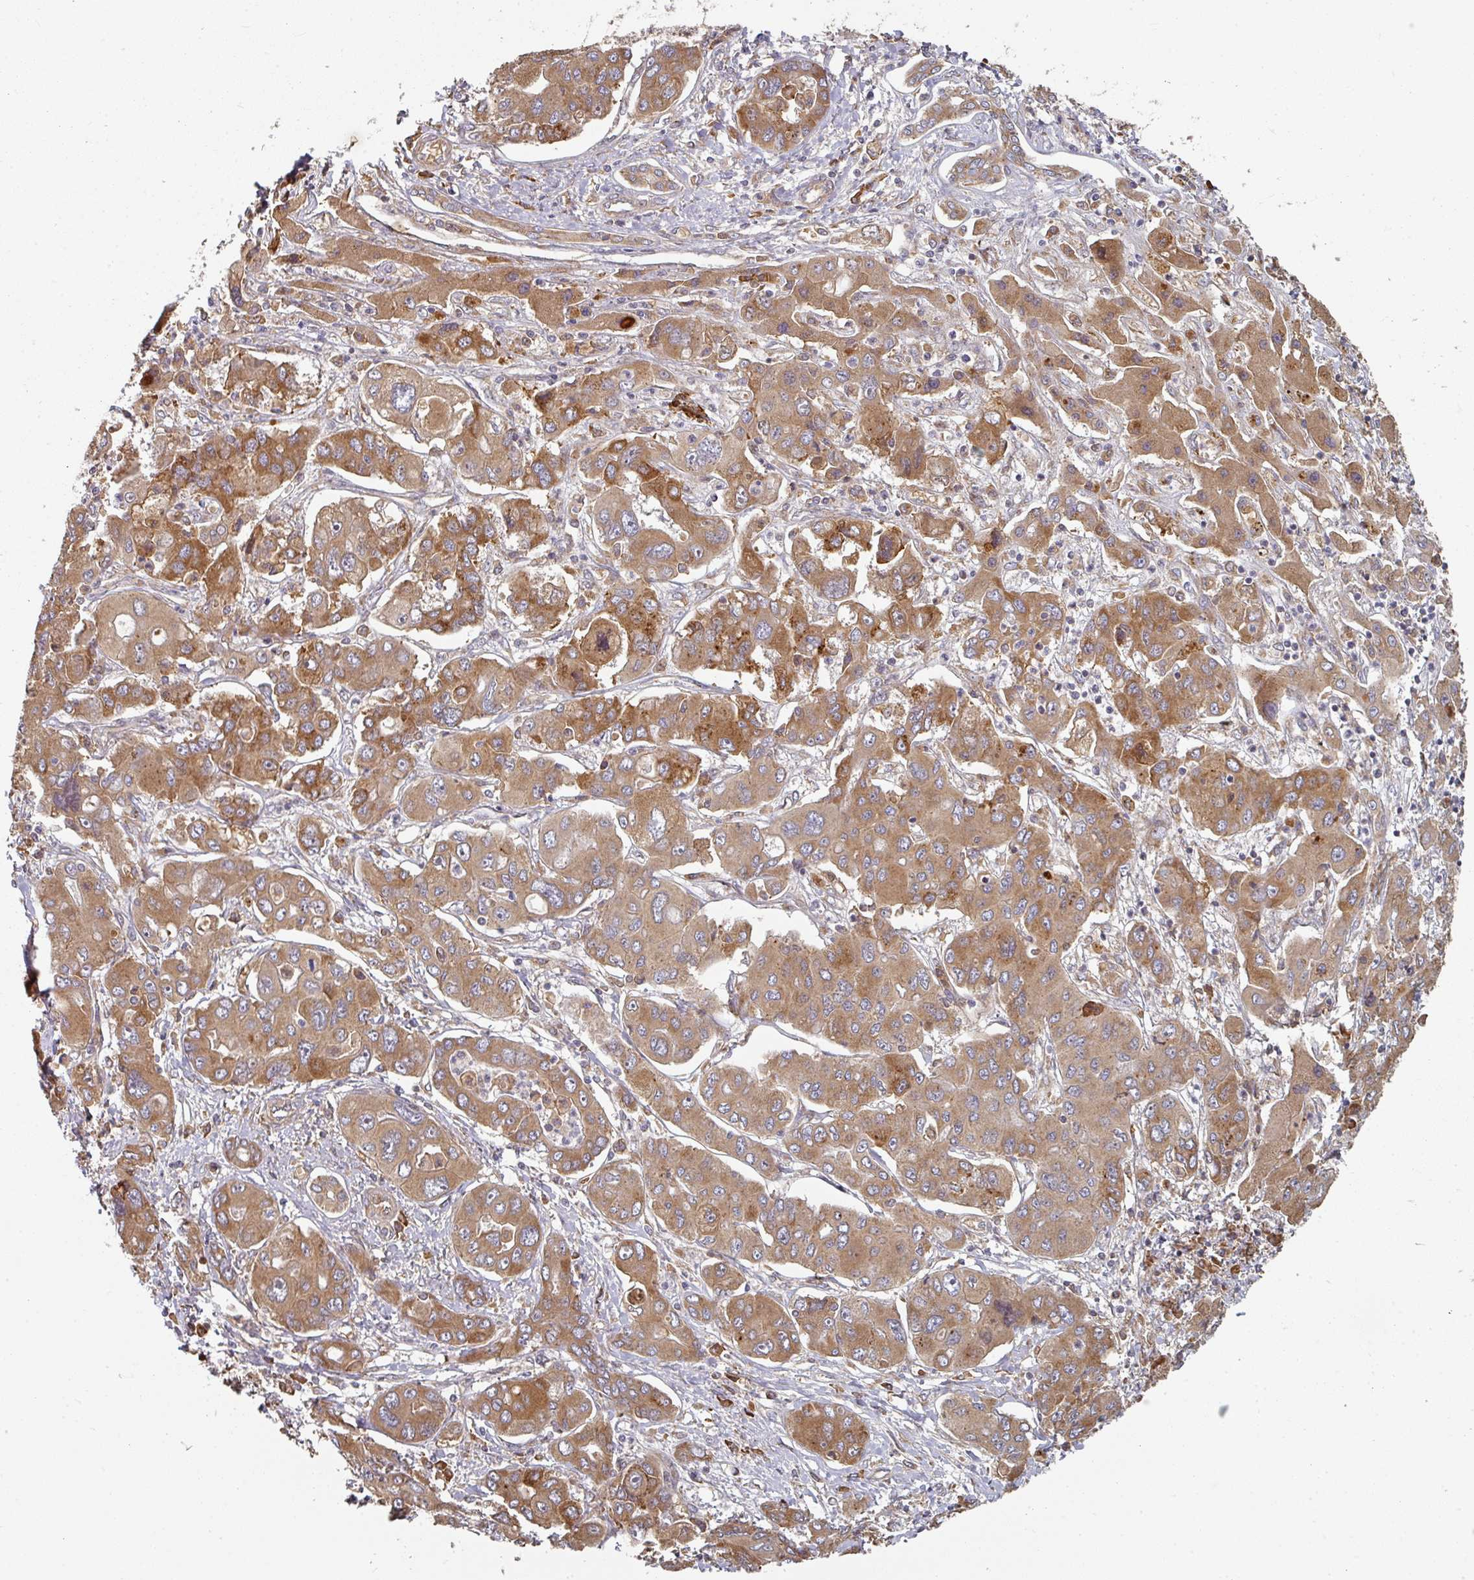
{"staining": {"intensity": "moderate", "quantity": ">75%", "location": "cytoplasmic/membranous"}, "tissue": "liver cancer", "cell_type": "Tumor cells", "image_type": "cancer", "snomed": [{"axis": "morphology", "description": "Cholangiocarcinoma"}, {"axis": "topography", "description": "Liver"}], "caption": "Immunohistochemical staining of liver cancer reveals medium levels of moderate cytoplasmic/membranous protein staining in about >75% of tumor cells.", "gene": "EDEM2", "patient": {"sex": "male", "age": 67}}